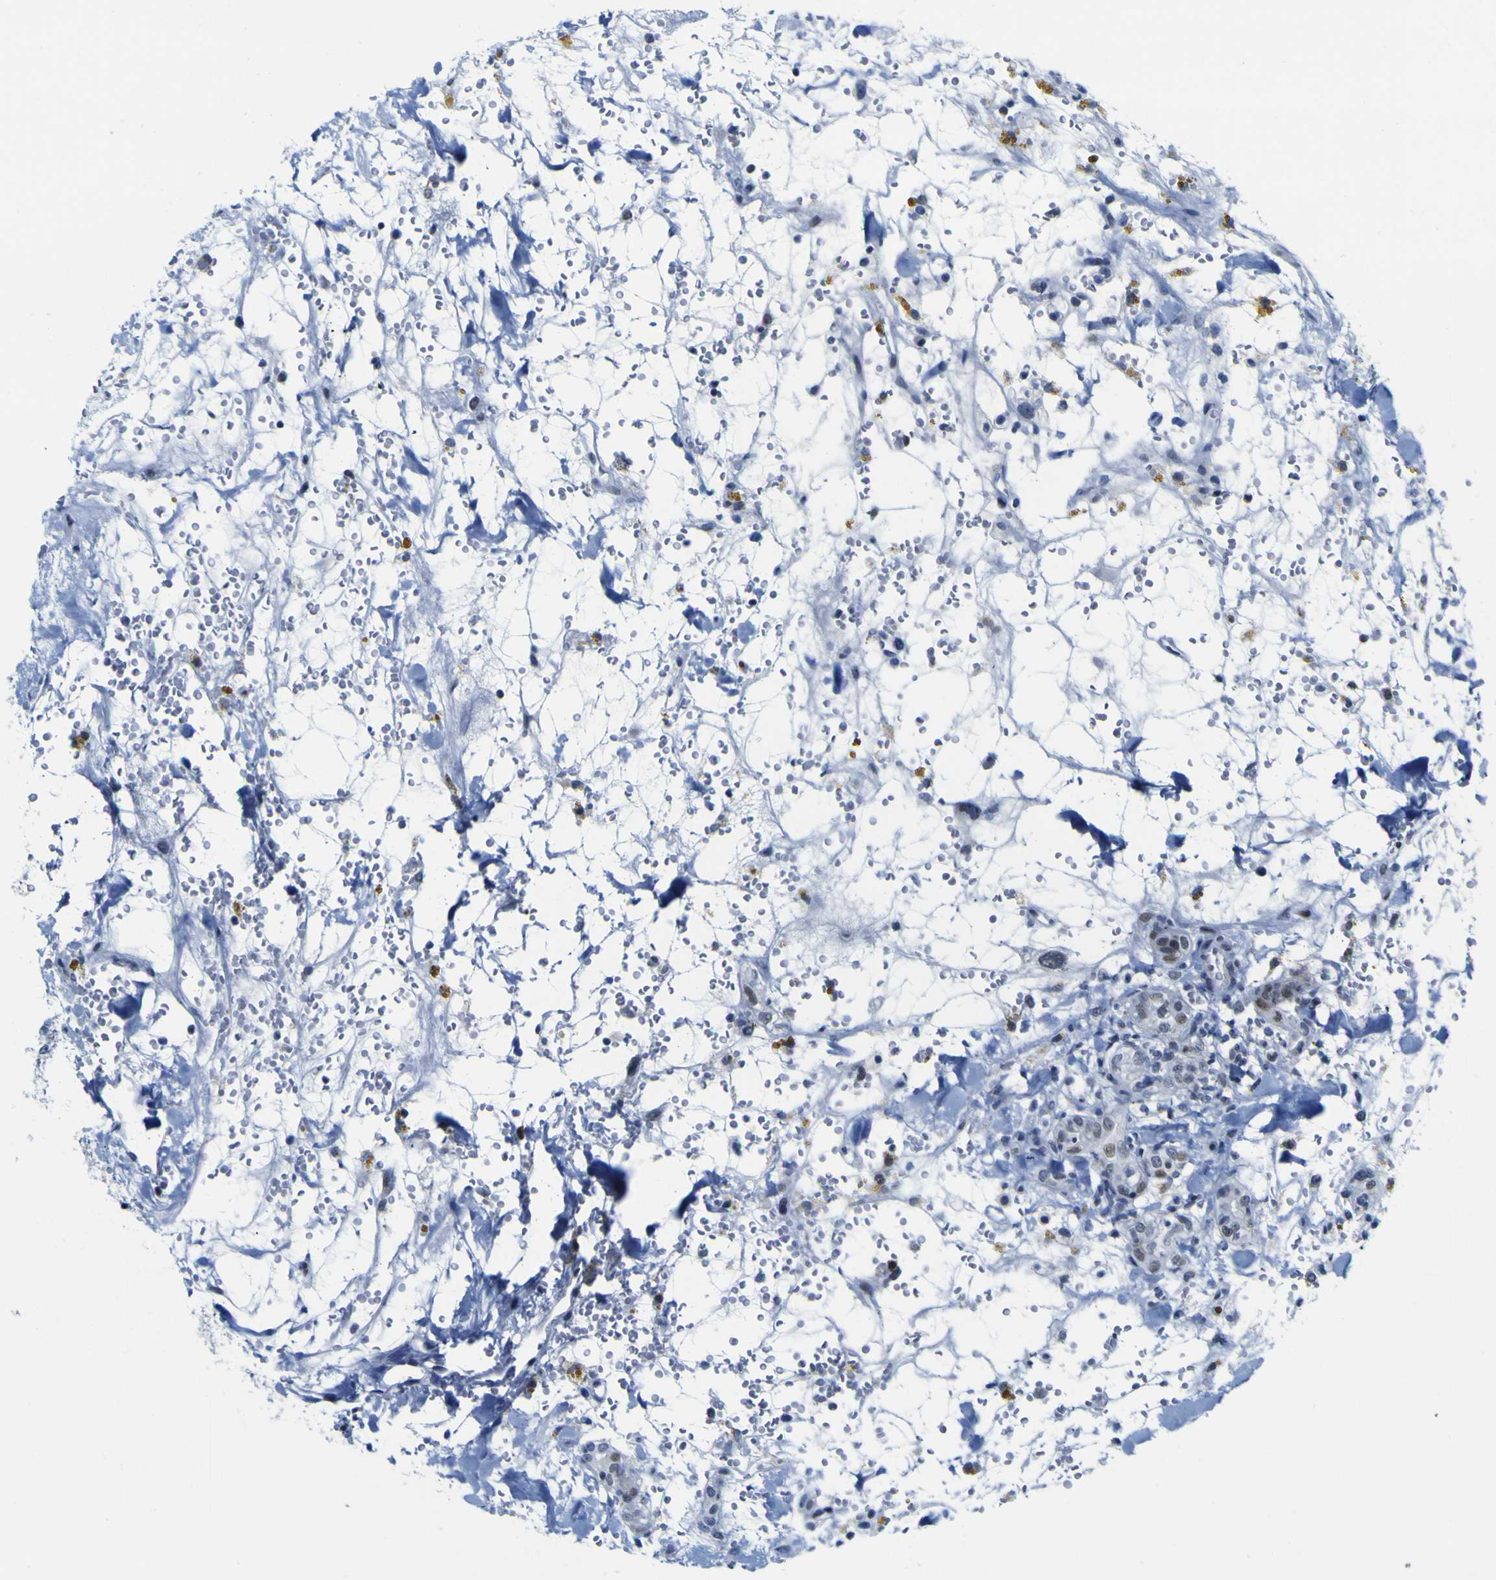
{"staining": {"intensity": "negative", "quantity": "none", "location": "none"}, "tissue": "renal cancer", "cell_type": "Tumor cells", "image_type": "cancer", "snomed": [{"axis": "morphology", "description": "Adenocarcinoma, NOS"}, {"axis": "topography", "description": "Kidney"}], "caption": "This is an IHC image of renal adenocarcinoma. There is no staining in tumor cells.", "gene": "MBD3", "patient": {"sex": "male", "age": 61}}